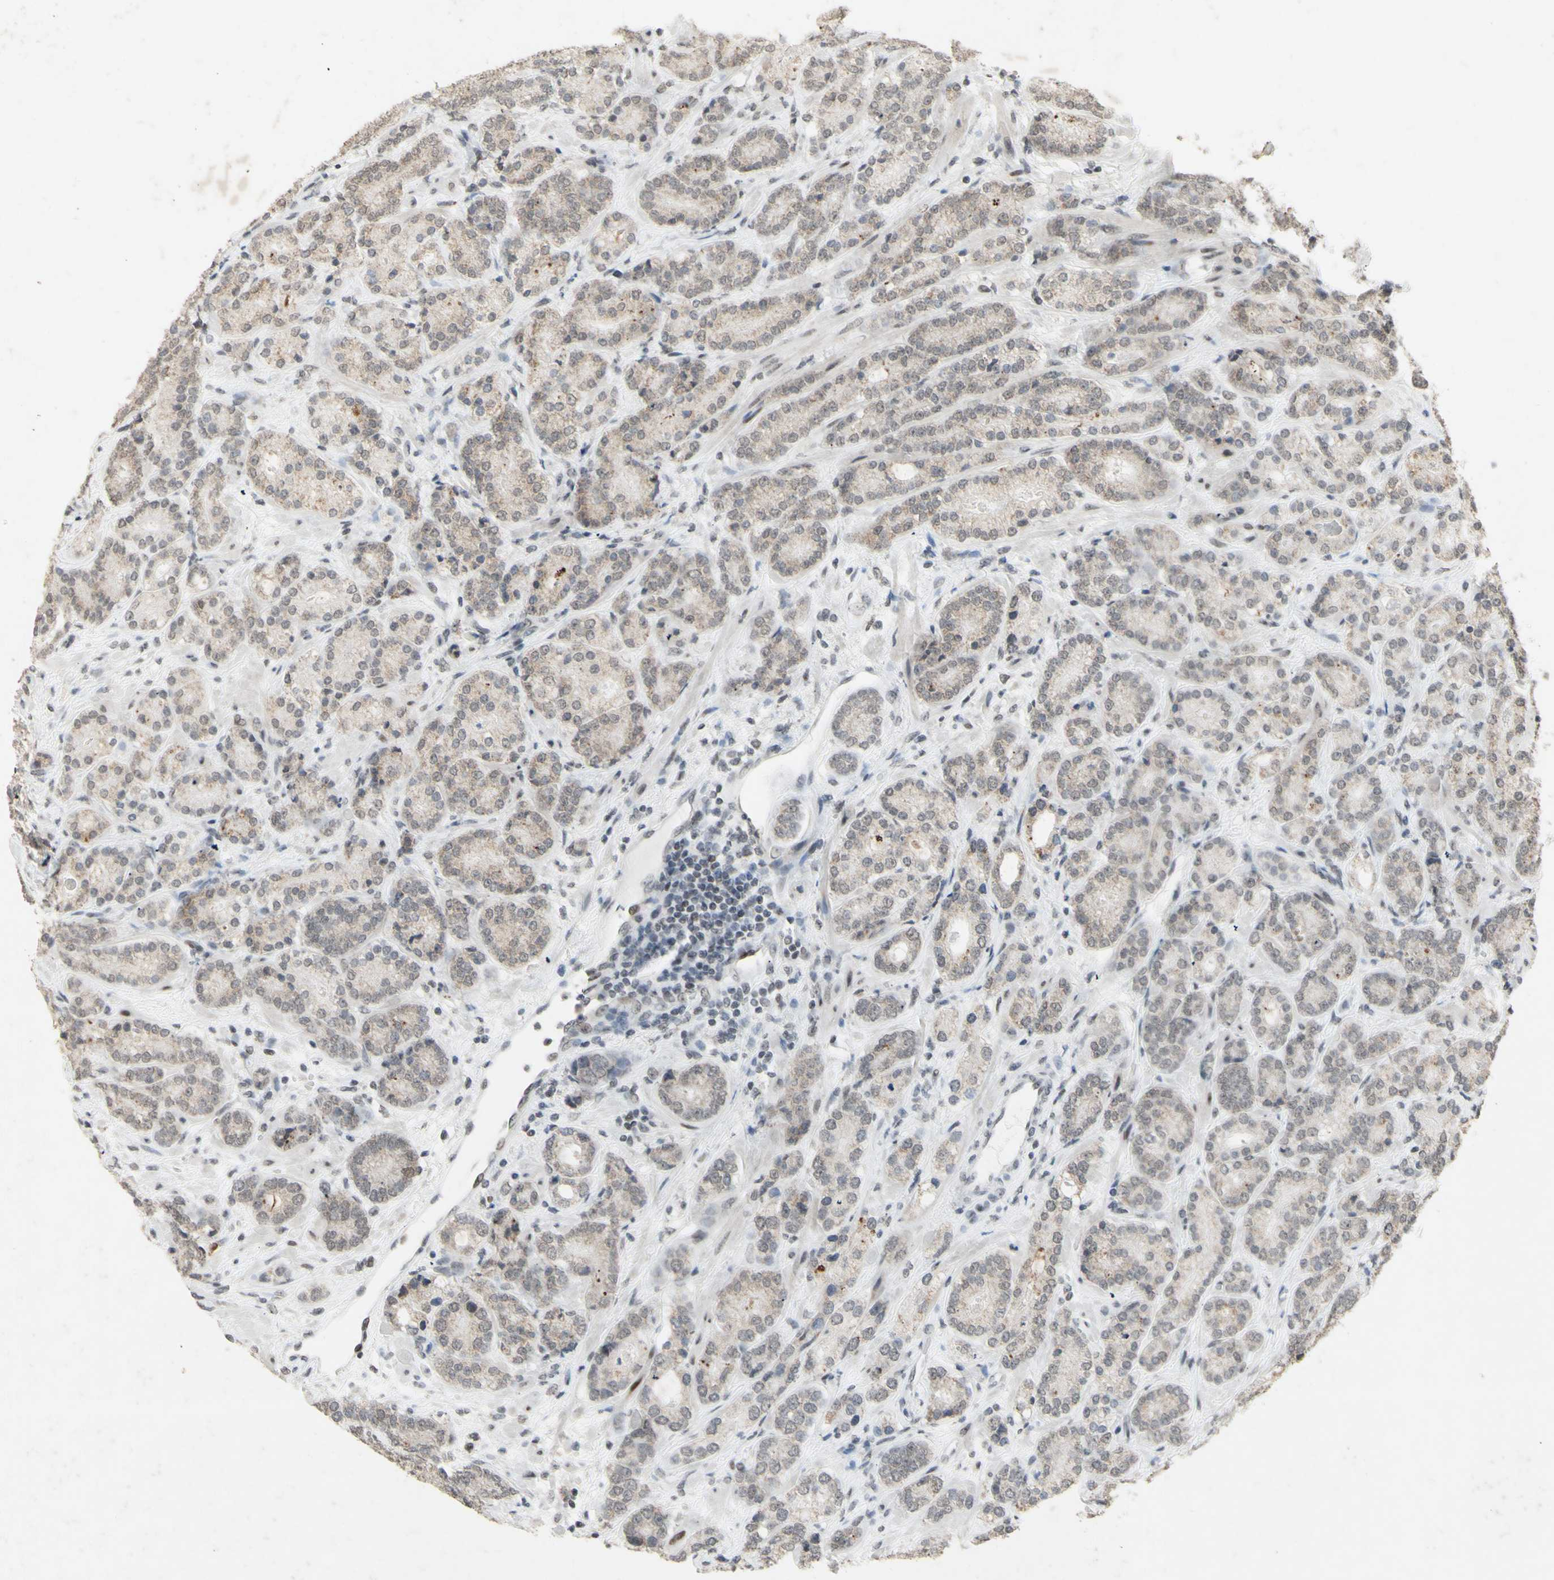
{"staining": {"intensity": "weak", "quantity": "25%-75%", "location": "cytoplasmic/membranous,nuclear"}, "tissue": "prostate cancer", "cell_type": "Tumor cells", "image_type": "cancer", "snomed": [{"axis": "morphology", "description": "Adenocarcinoma, High grade"}, {"axis": "topography", "description": "Prostate"}], "caption": "Immunohistochemistry (IHC) (DAB (3,3'-diaminobenzidine)) staining of human prostate adenocarcinoma (high-grade) displays weak cytoplasmic/membranous and nuclear protein staining in approximately 25%-75% of tumor cells.", "gene": "CENPB", "patient": {"sex": "male", "age": 61}}